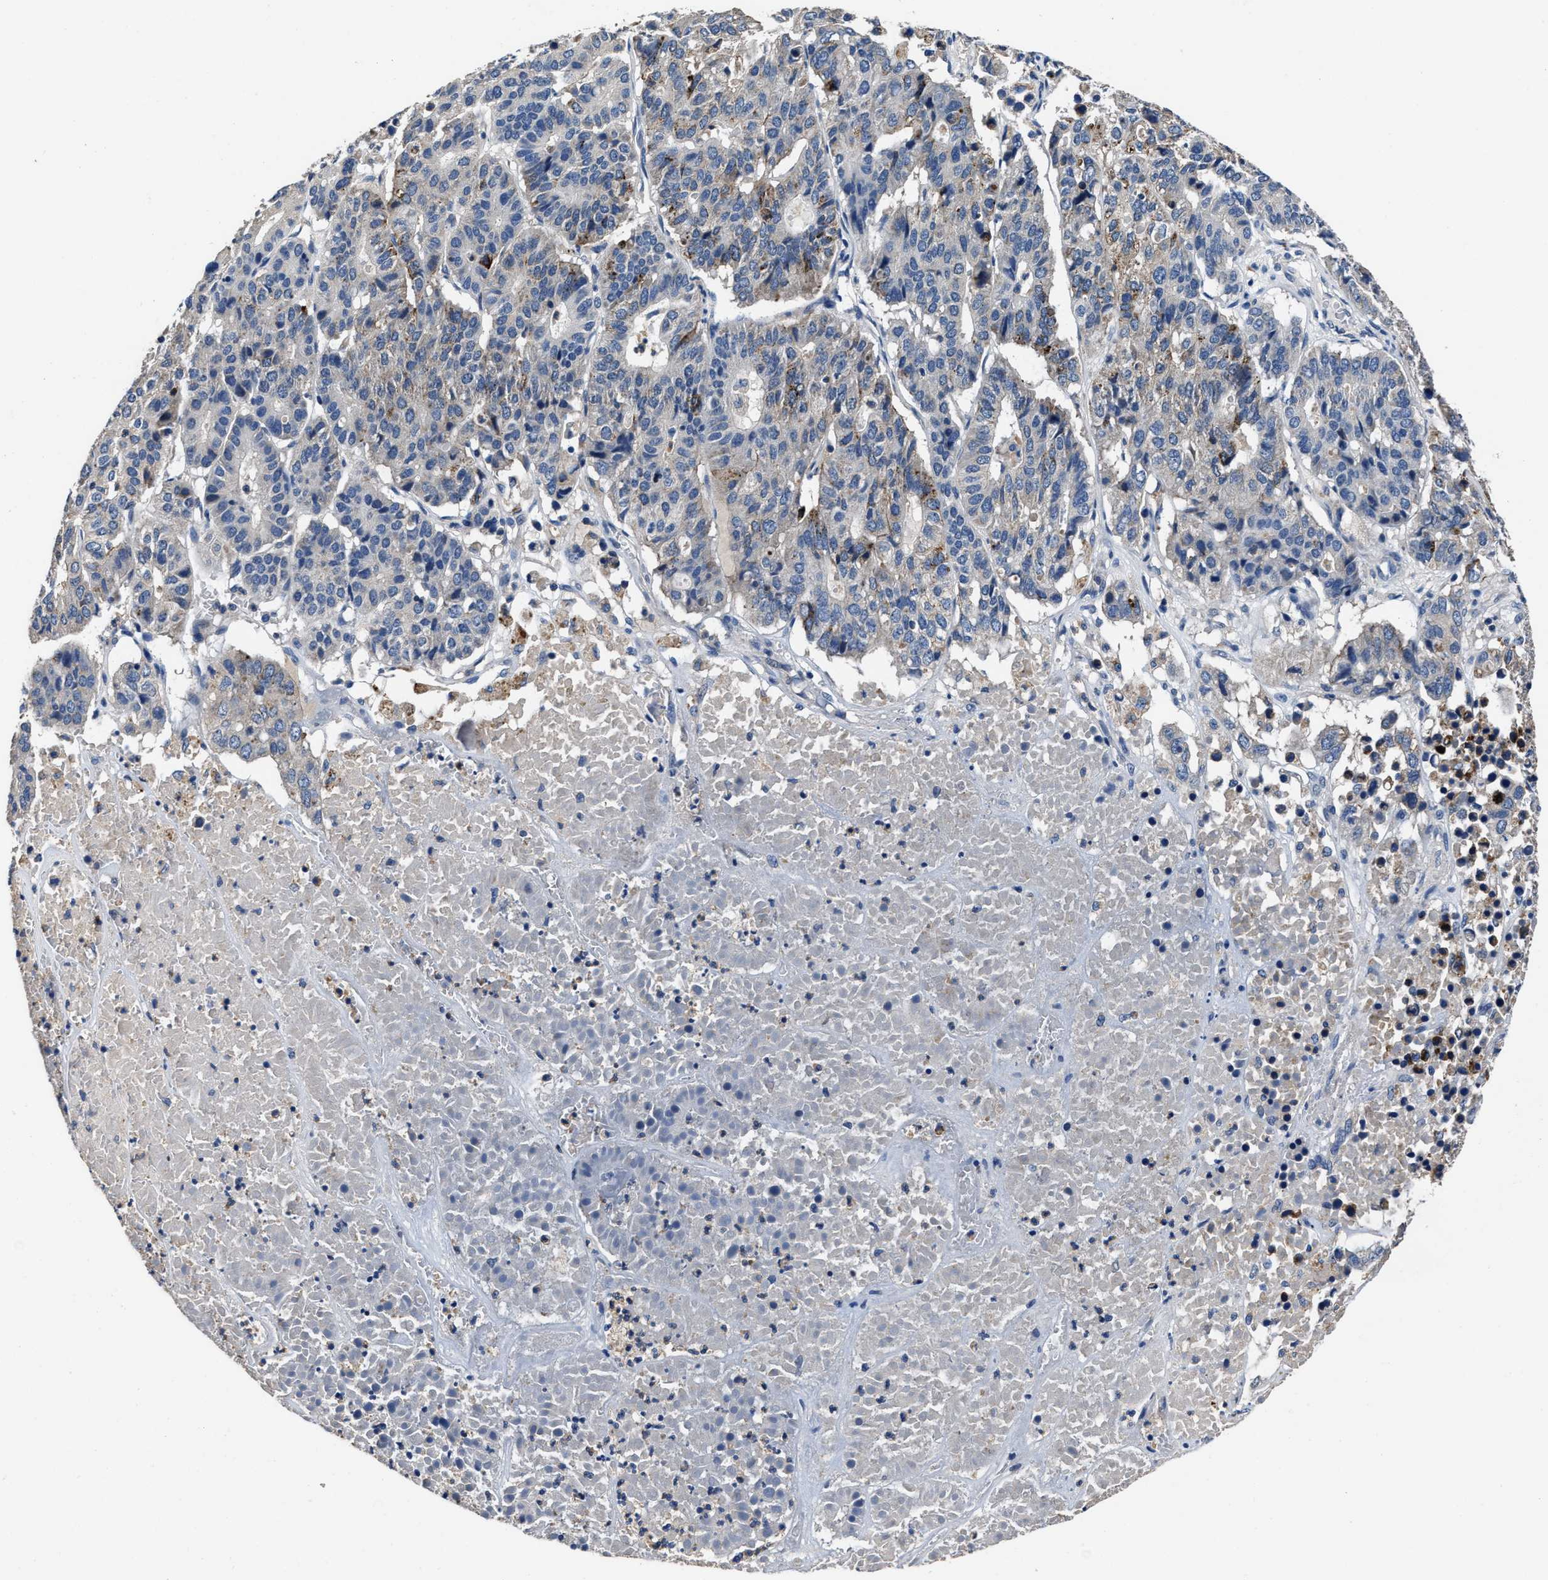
{"staining": {"intensity": "weak", "quantity": "<25%", "location": "cytoplasmic/membranous"}, "tissue": "pancreatic cancer", "cell_type": "Tumor cells", "image_type": "cancer", "snomed": [{"axis": "morphology", "description": "Adenocarcinoma, NOS"}, {"axis": "topography", "description": "Pancreas"}], "caption": "Tumor cells show no significant staining in pancreatic adenocarcinoma. (Stains: DAB immunohistochemistry (IHC) with hematoxylin counter stain, Microscopy: brightfield microscopy at high magnification).", "gene": "UBR4", "patient": {"sex": "male", "age": 50}}